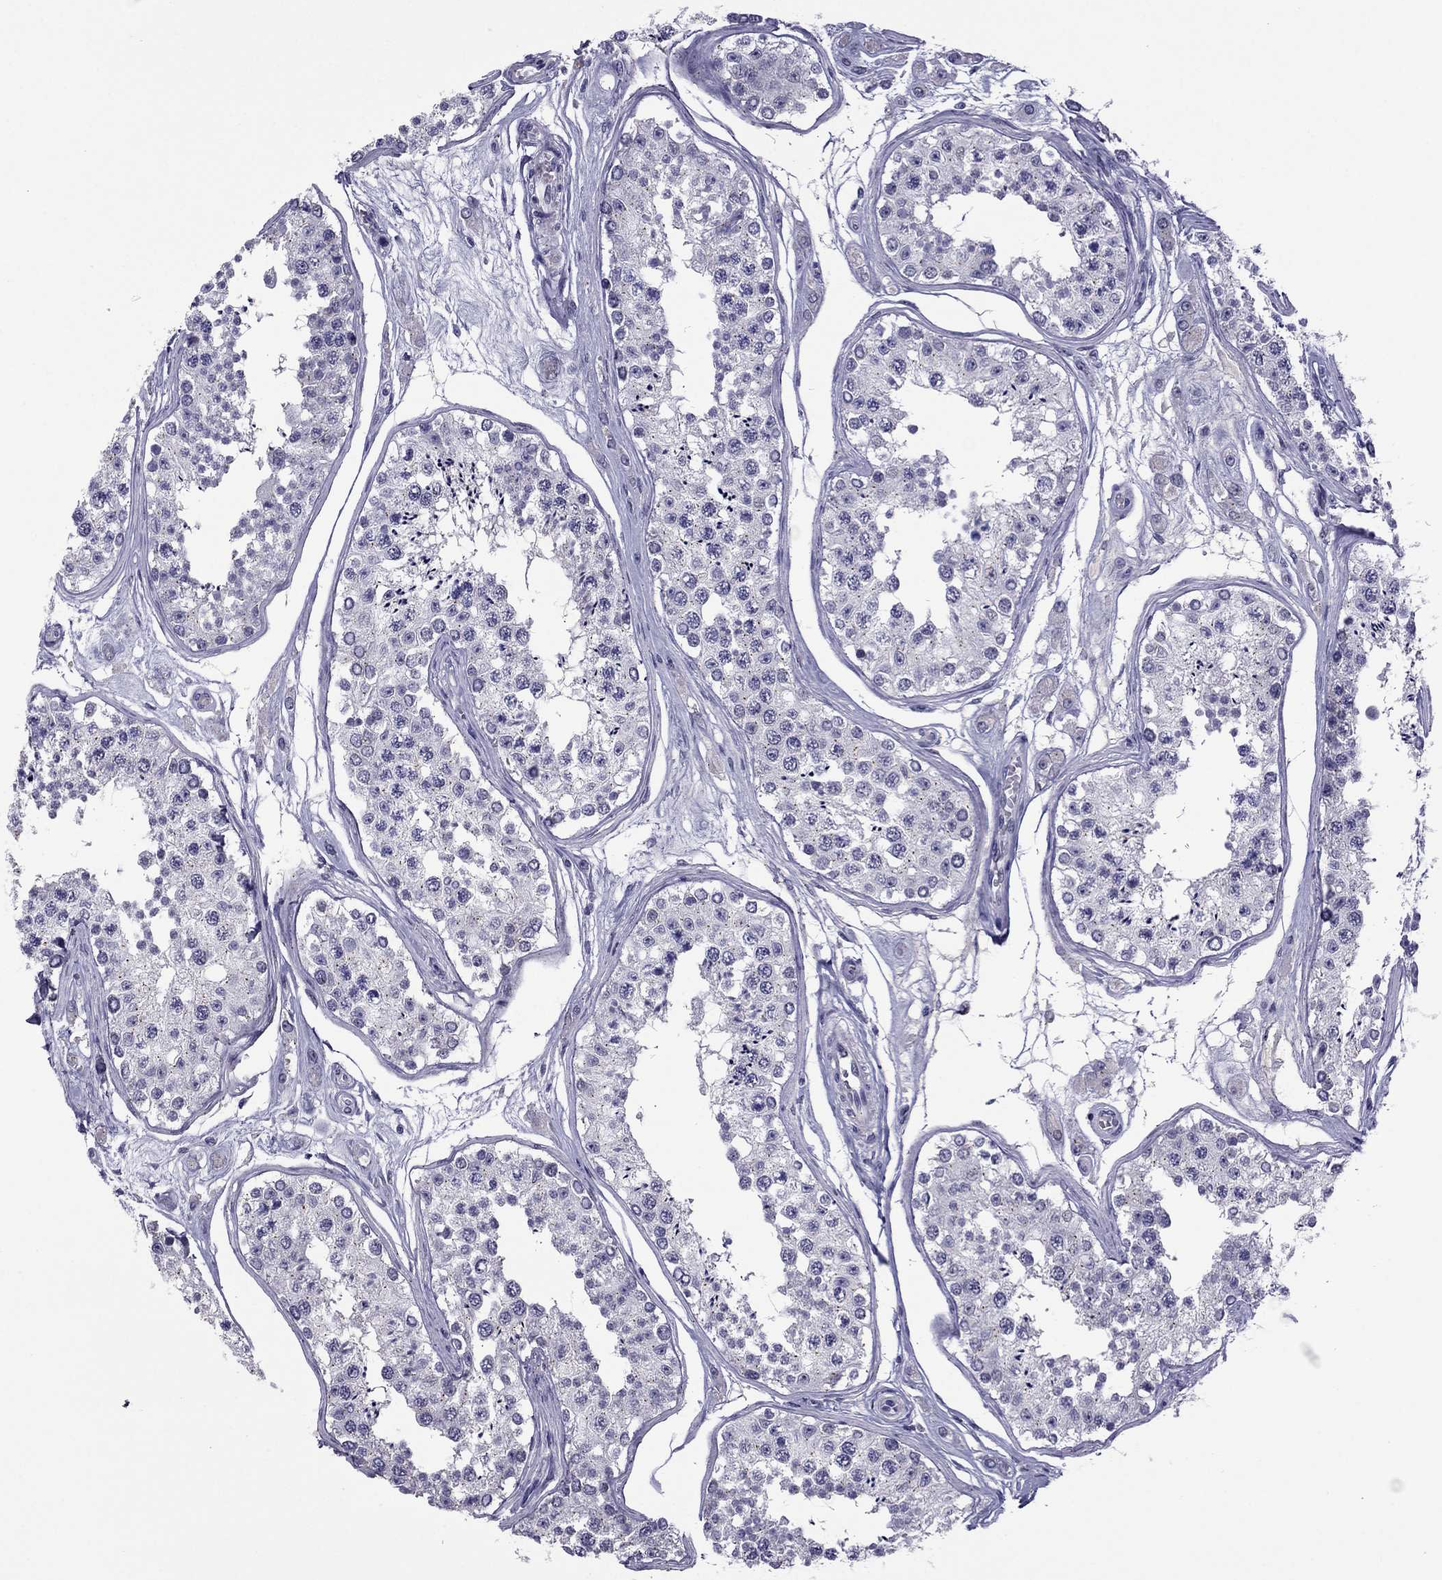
{"staining": {"intensity": "negative", "quantity": "none", "location": "none"}, "tissue": "testis", "cell_type": "Cells in seminiferous ducts", "image_type": "normal", "snomed": [{"axis": "morphology", "description": "Normal tissue, NOS"}, {"axis": "topography", "description": "Testis"}], "caption": "This image is of benign testis stained with immunohistochemistry to label a protein in brown with the nuclei are counter-stained blue. There is no expression in cells in seminiferous ducts.", "gene": "MYBPH", "patient": {"sex": "male", "age": 25}}